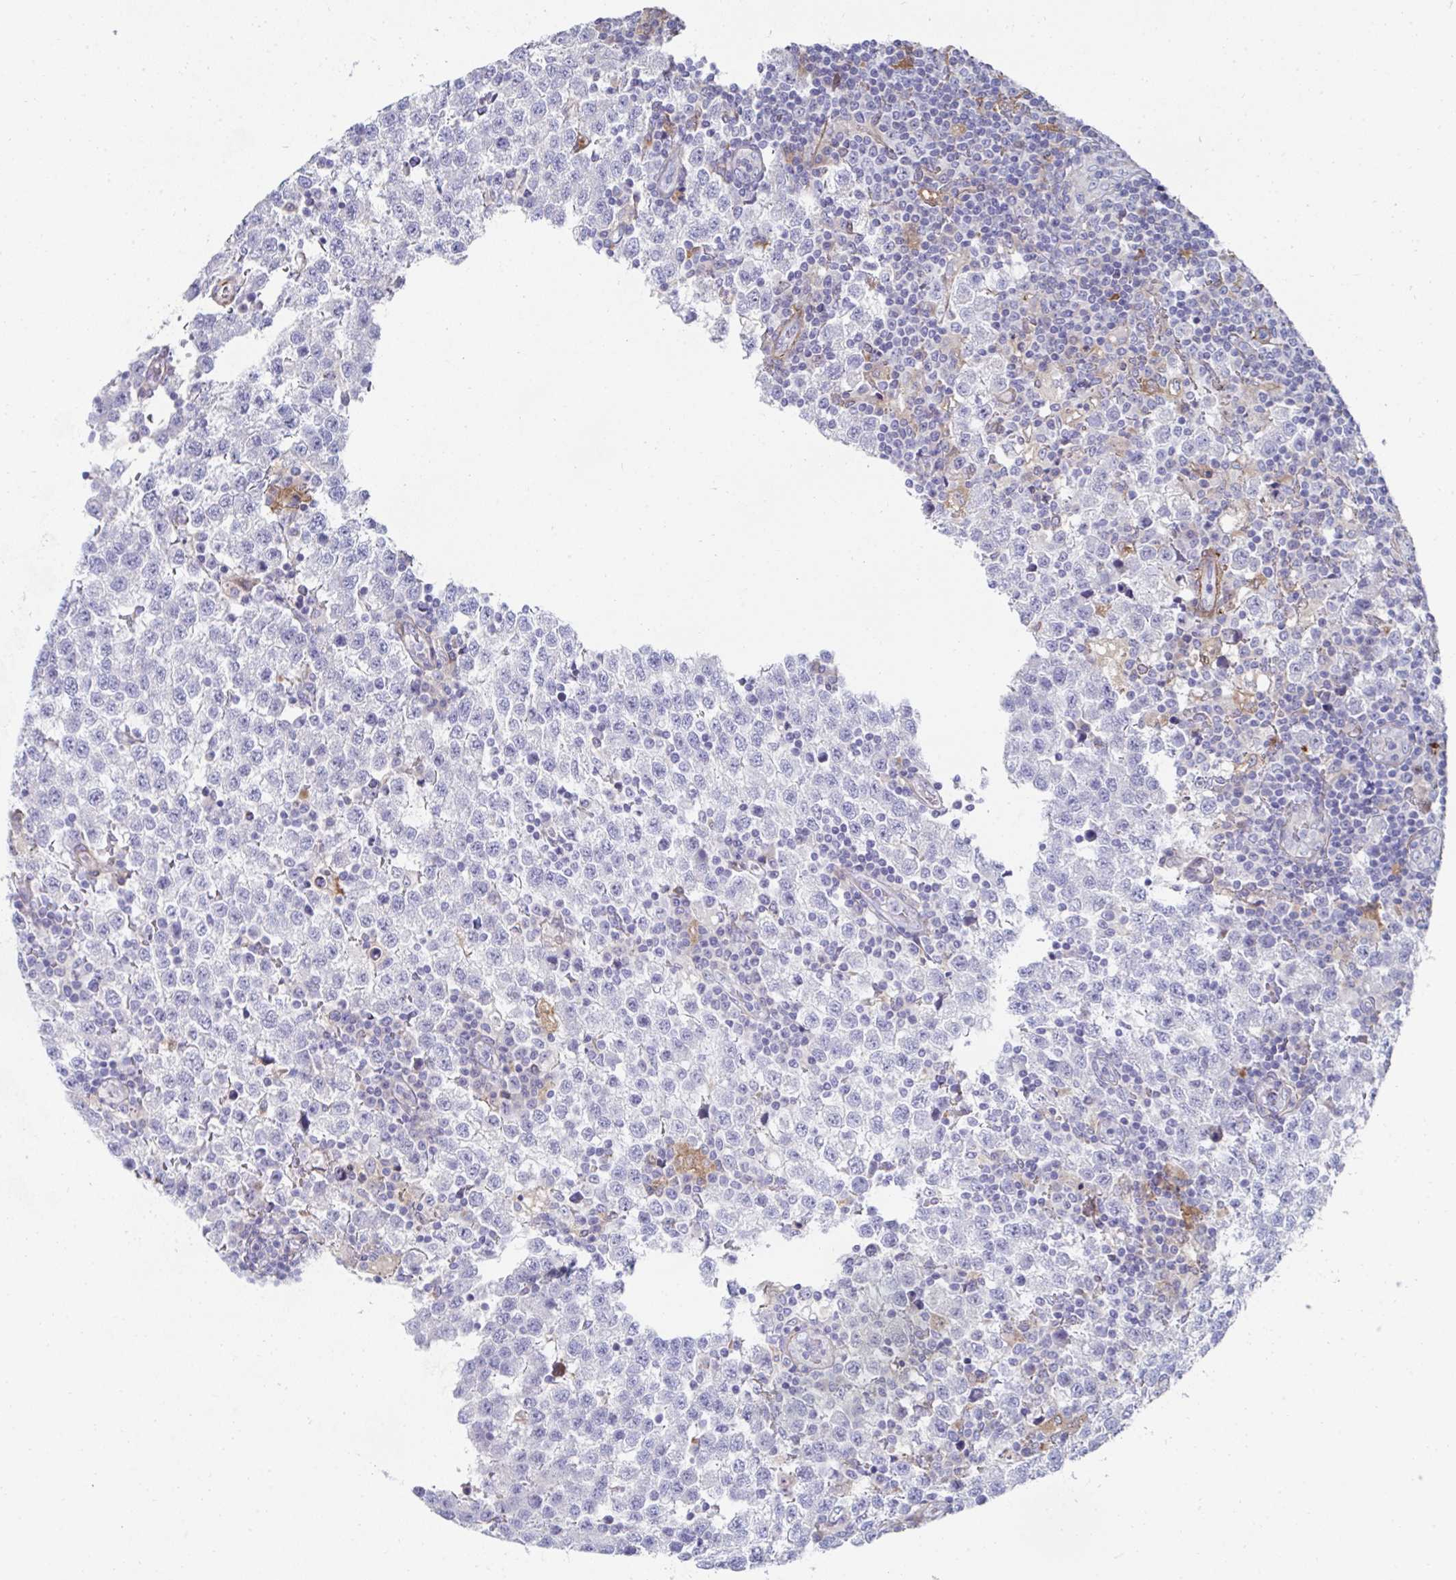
{"staining": {"intensity": "negative", "quantity": "none", "location": "none"}, "tissue": "testis cancer", "cell_type": "Tumor cells", "image_type": "cancer", "snomed": [{"axis": "morphology", "description": "Seminoma, NOS"}, {"axis": "topography", "description": "Testis"}], "caption": "The image reveals no staining of tumor cells in testis cancer (seminoma).", "gene": "FBXL13", "patient": {"sex": "male", "age": 34}}